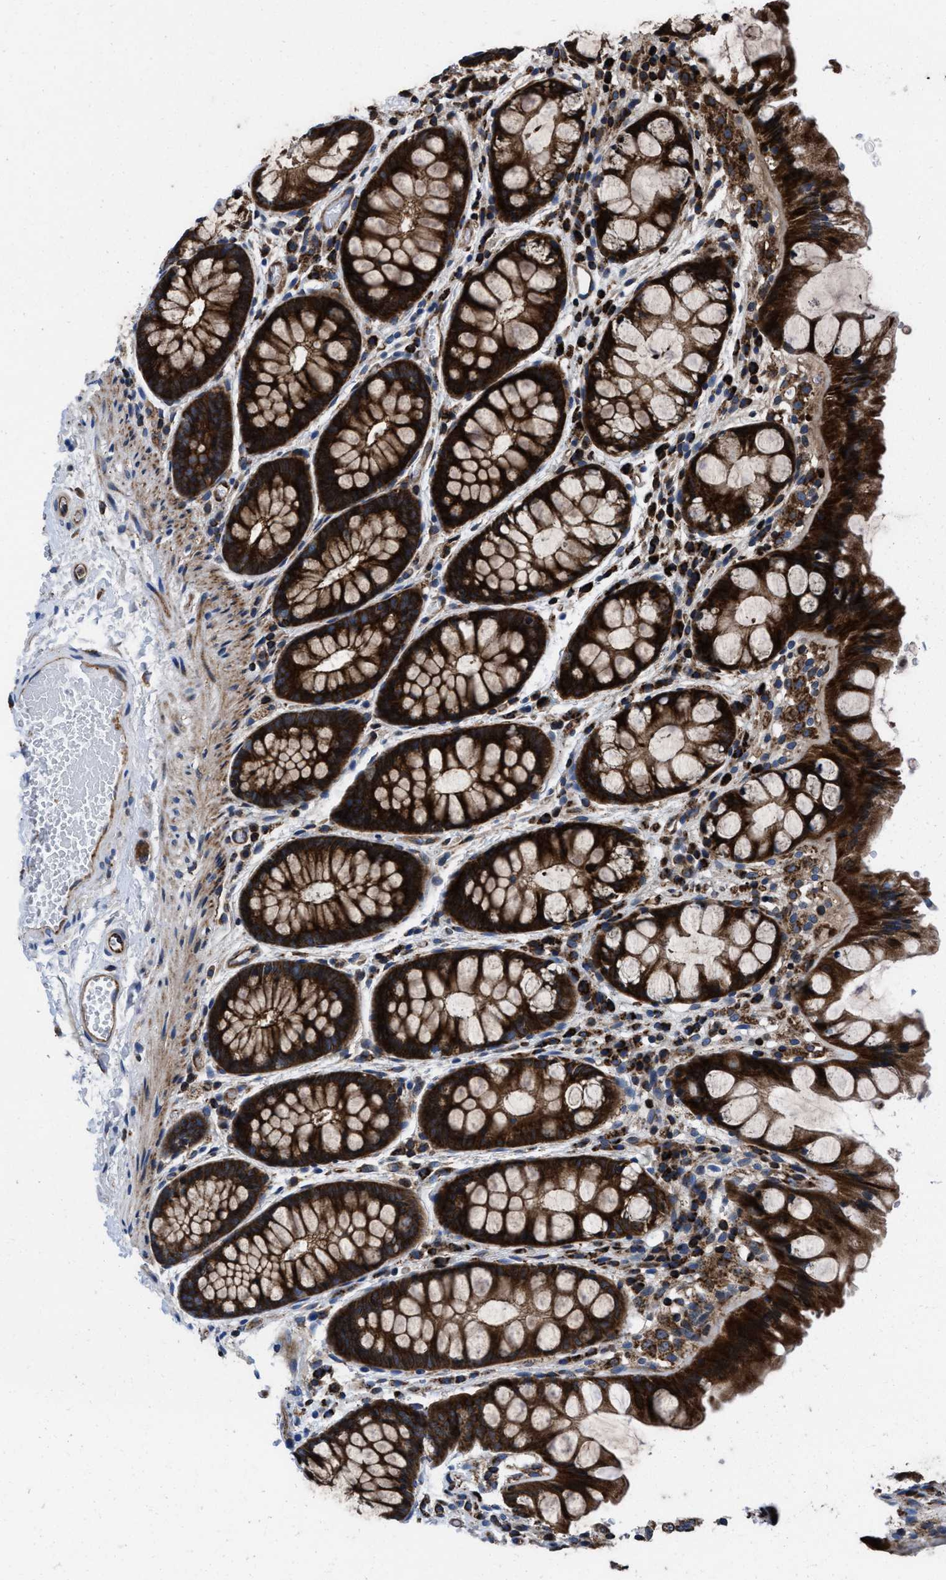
{"staining": {"intensity": "strong", "quantity": ">75%", "location": "cytoplasmic/membranous"}, "tissue": "colon", "cell_type": "Endothelial cells", "image_type": "normal", "snomed": [{"axis": "morphology", "description": "Normal tissue, NOS"}, {"axis": "topography", "description": "Colon"}], "caption": "Protein staining by immunohistochemistry shows strong cytoplasmic/membranous expression in about >75% of endothelial cells in benign colon. (brown staining indicates protein expression, while blue staining denotes nuclei).", "gene": "PRR15L", "patient": {"sex": "male", "age": 47}}